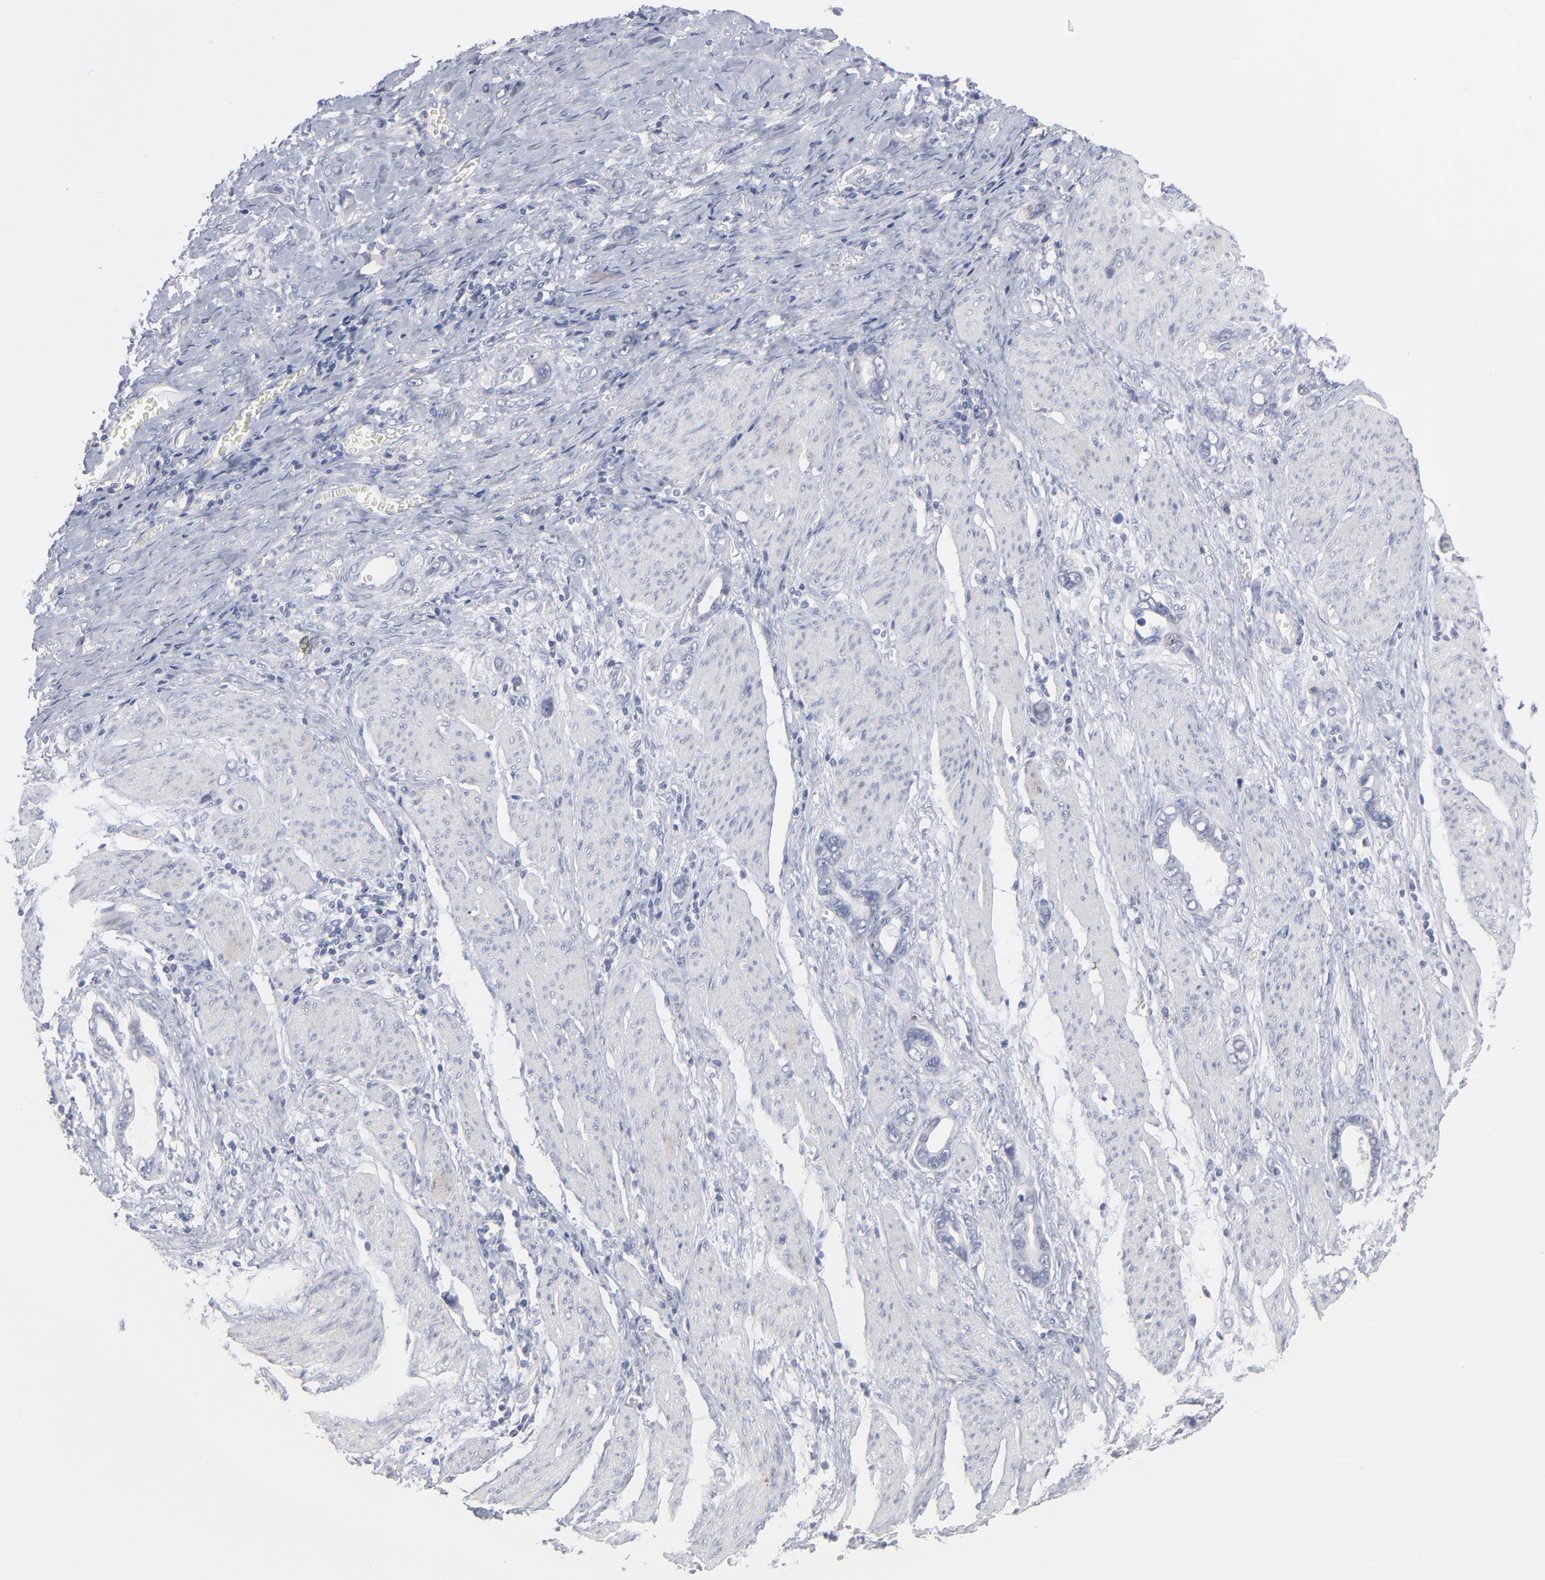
{"staining": {"intensity": "negative", "quantity": "none", "location": "none"}, "tissue": "stomach cancer", "cell_type": "Tumor cells", "image_type": "cancer", "snomed": [{"axis": "morphology", "description": "Adenocarcinoma, NOS"}, {"axis": "topography", "description": "Stomach"}], "caption": "The histopathology image shows no staining of tumor cells in stomach cancer.", "gene": "SLC16A1", "patient": {"sex": "male", "age": 78}}